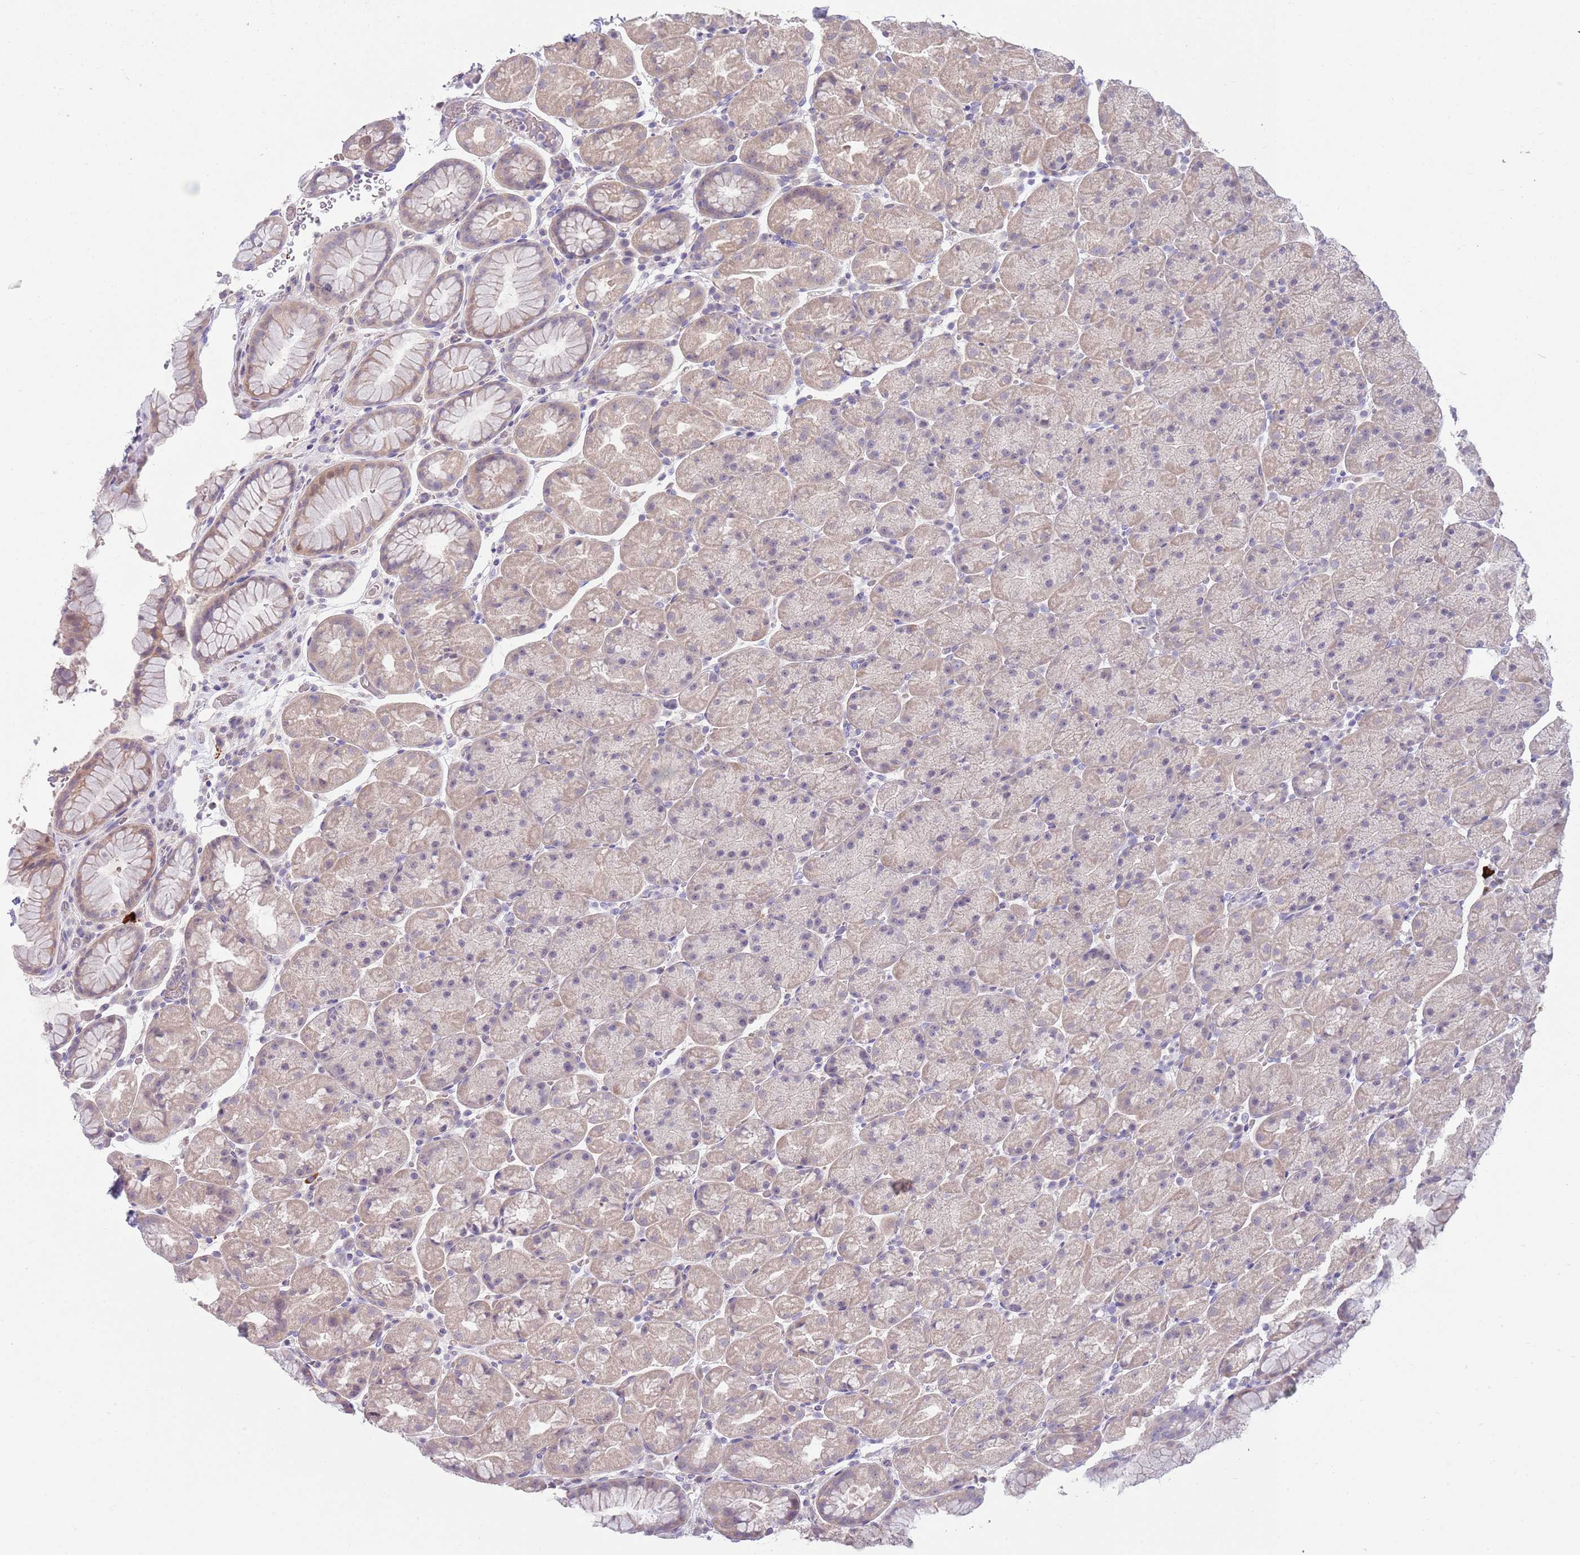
{"staining": {"intensity": "weak", "quantity": "25%-75%", "location": "cytoplasmic/membranous"}, "tissue": "stomach", "cell_type": "Glandular cells", "image_type": "normal", "snomed": [{"axis": "morphology", "description": "Normal tissue, NOS"}, {"axis": "topography", "description": "Stomach, upper"}, {"axis": "topography", "description": "Stomach, lower"}], "caption": "Weak cytoplasmic/membranous expression is seen in about 25%-75% of glandular cells in normal stomach.", "gene": "ZNF14", "patient": {"sex": "male", "age": 67}}